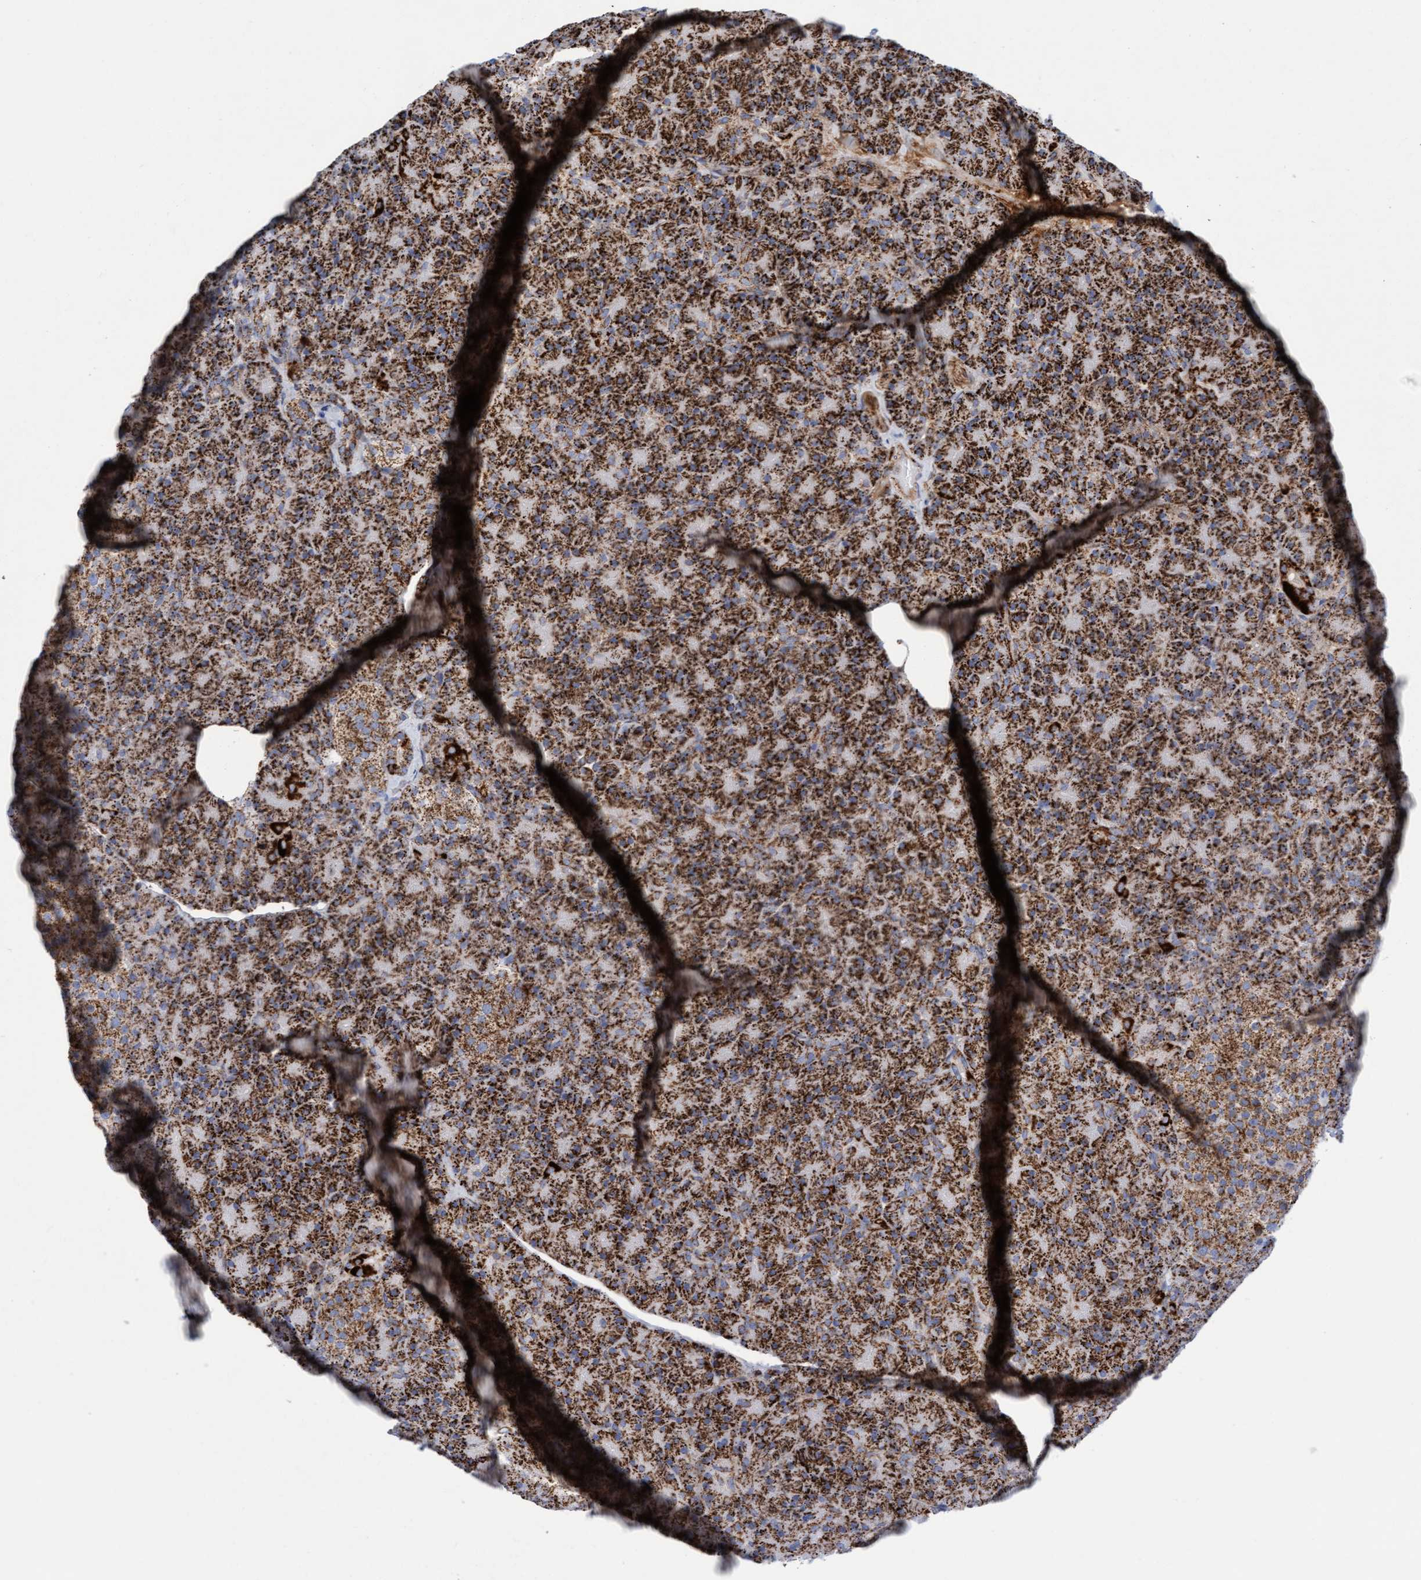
{"staining": {"intensity": "strong", "quantity": ">75%", "location": "cytoplasmic/membranous"}, "tissue": "pancreas", "cell_type": "Exocrine glandular cells", "image_type": "normal", "snomed": [{"axis": "morphology", "description": "Normal tissue, NOS"}, {"axis": "topography", "description": "Pancreas"}], "caption": "Immunohistochemistry (IHC) (DAB) staining of normal pancreas displays strong cytoplasmic/membranous protein expression in about >75% of exocrine glandular cells. (DAB (3,3'-diaminobenzidine) = brown stain, brightfield microscopy at high magnification).", "gene": "GGTA1", "patient": {"sex": "female", "age": 43}}